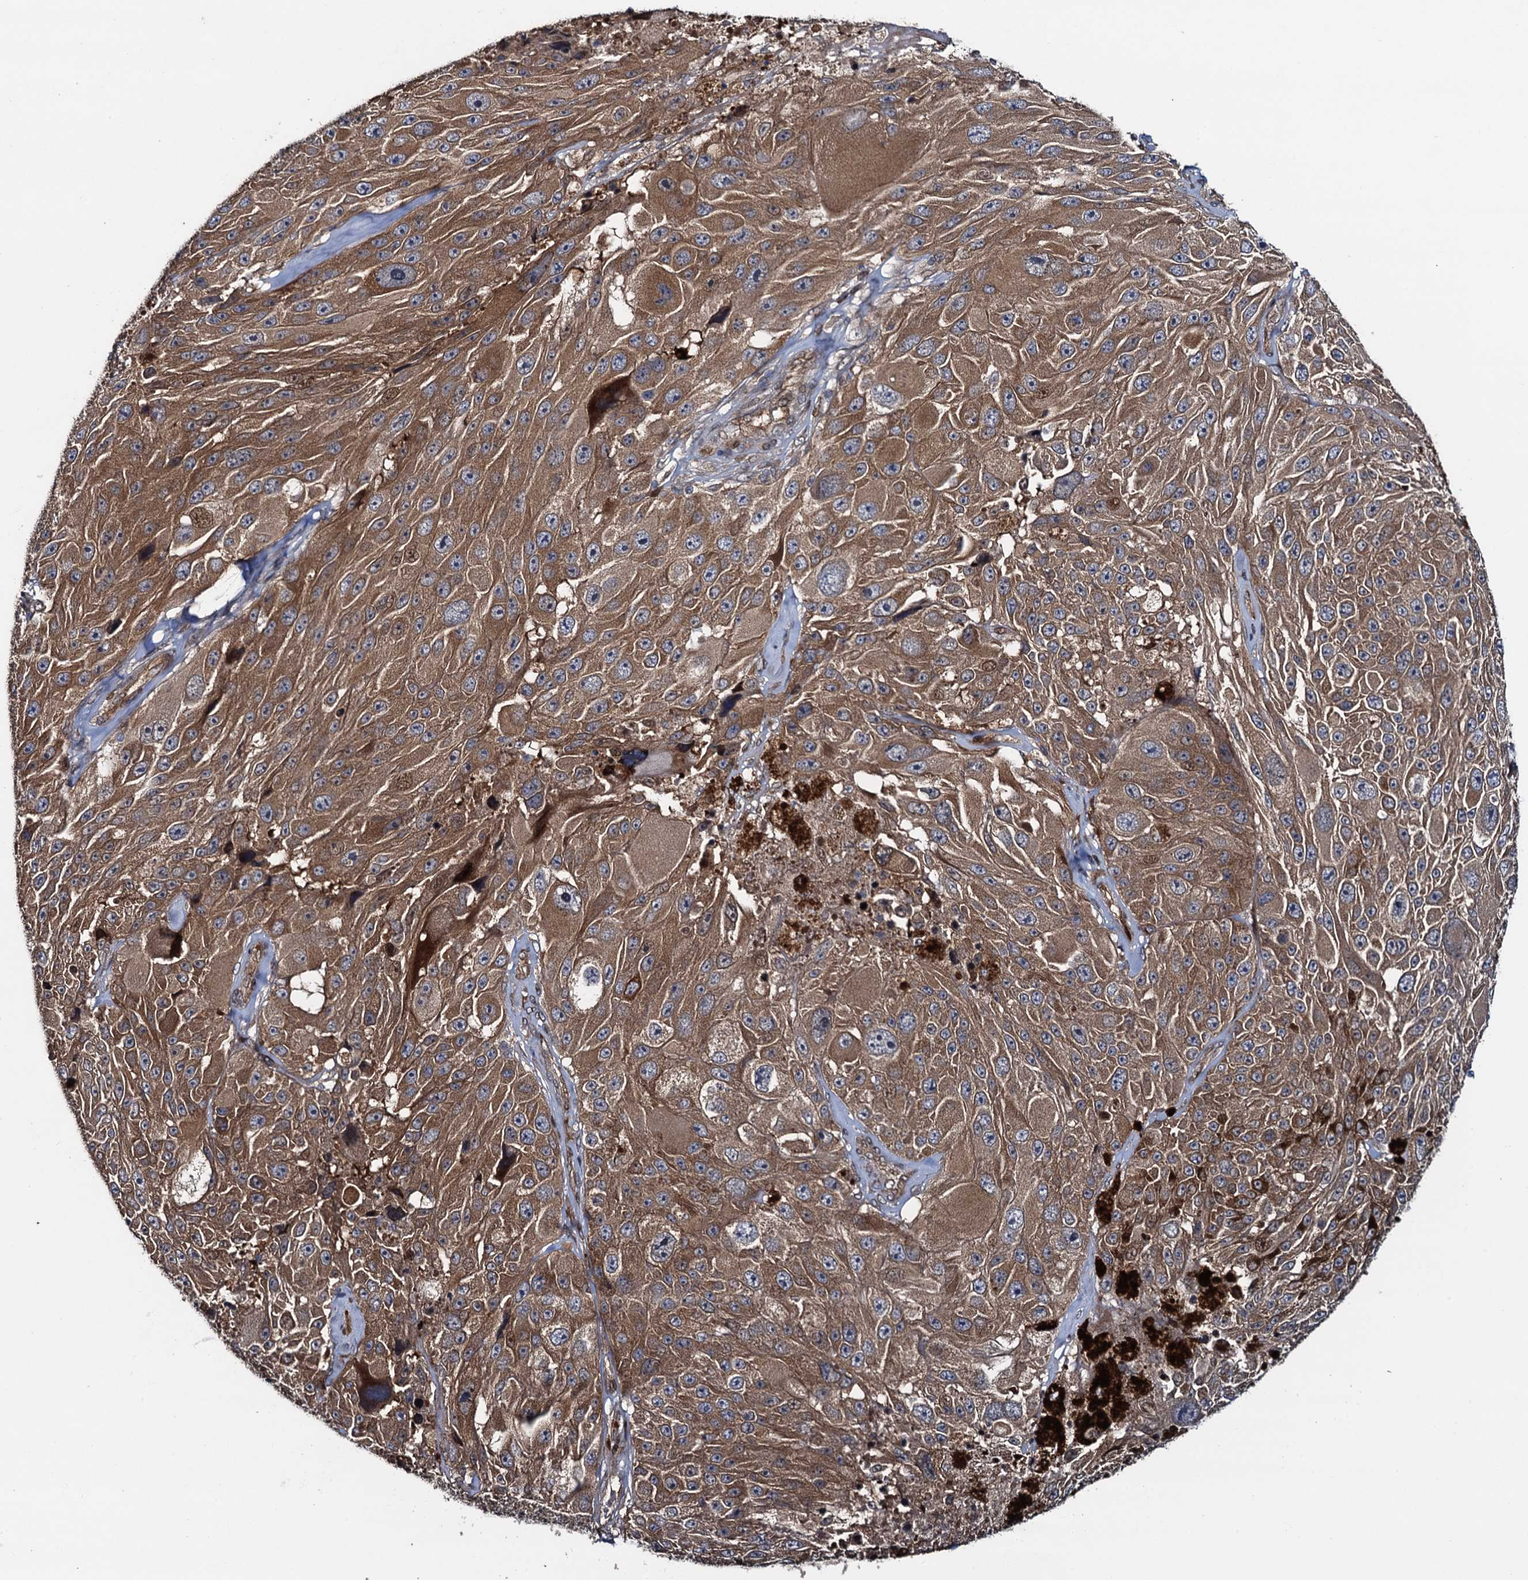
{"staining": {"intensity": "moderate", "quantity": ">75%", "location": "cytoplasmic/membranous"}, "tissue": "melanoma", "cell_type": "Tumor cells", "image_type": "cancer", "snomed": [{"axis": "morphology", "description": "Malignant melanoma, Metastatic site"}, {"axis": "topography", "description": "Lymph node"}], "caption": "DAB (3,3'-diaminobenzidine) immunohistochemical staining of human malignant melanoma (metastatic site) demonstrates moderate cytoplasmic/membranous protein staining in about >75% of tumor cells.", "gene": "RHOBTB1", "patient": {"sex": "male", "age": 62}}